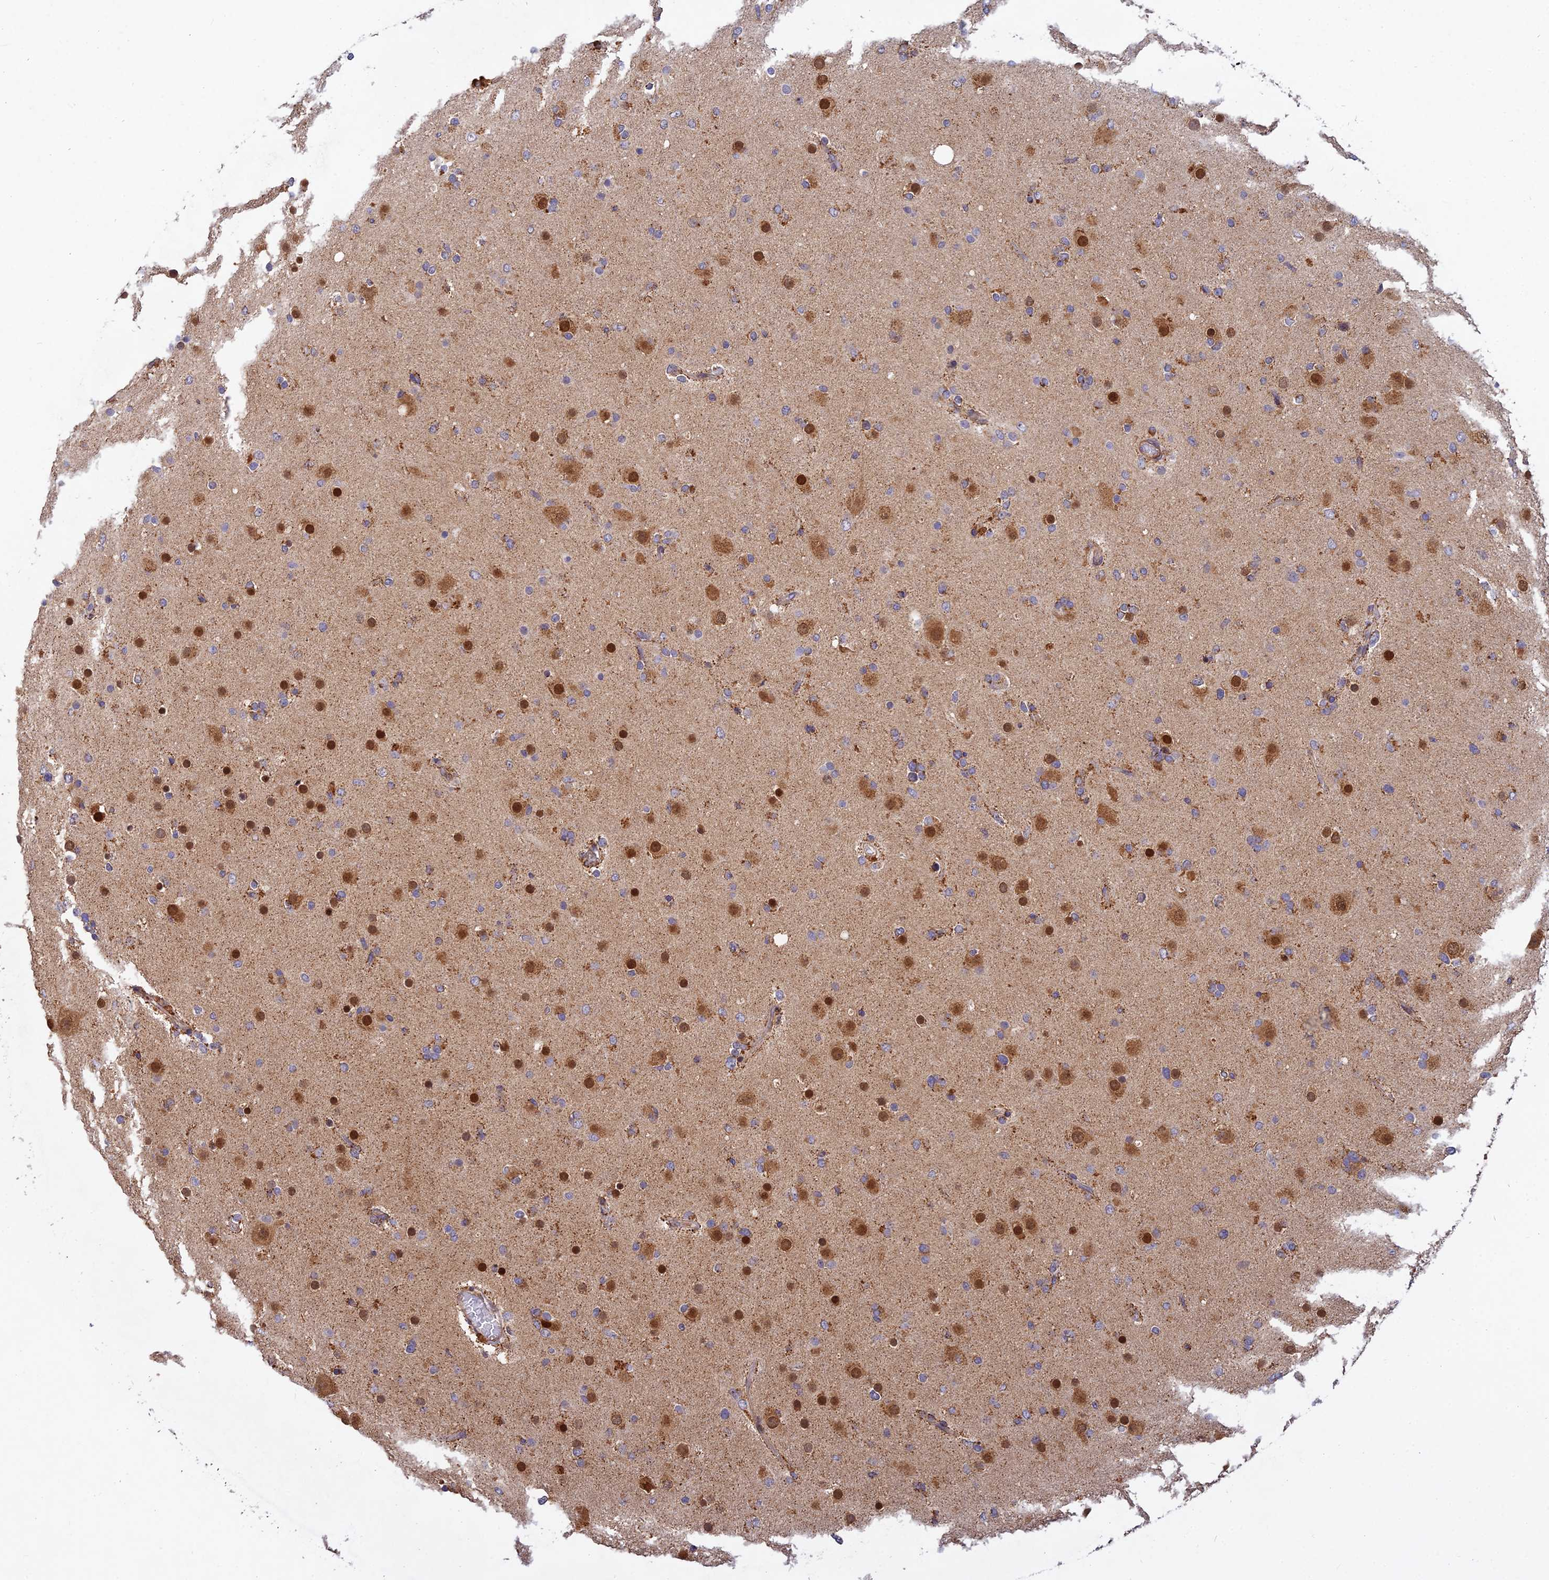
{"staining": {"intensity": "moderate", "quantity": "25%-75%", "location": "cytoplasmic/membranous,nuclear"}, "tissue": "glioma", "cell_type": "Tumor cells", "image_type": "cancer", "snomed": [{"axis": "morphology", "description": "Glioma, malignant, Low grade"}, {"axis": "topography", "description": "Brain"}], "caption": "Protein analysis of glioma tissue reveals moderate cytoplasmic/membranous and nuclear expression in about 25%-75% of tumor cells. The staining was performed using DAB (3,3'-diaminobenzidine), with brown indicating positive protein expression. Nuclei are stained blue with hematoxylin.", "gene": "RELCH", "patient": {"sex": "male", "age": 65}}